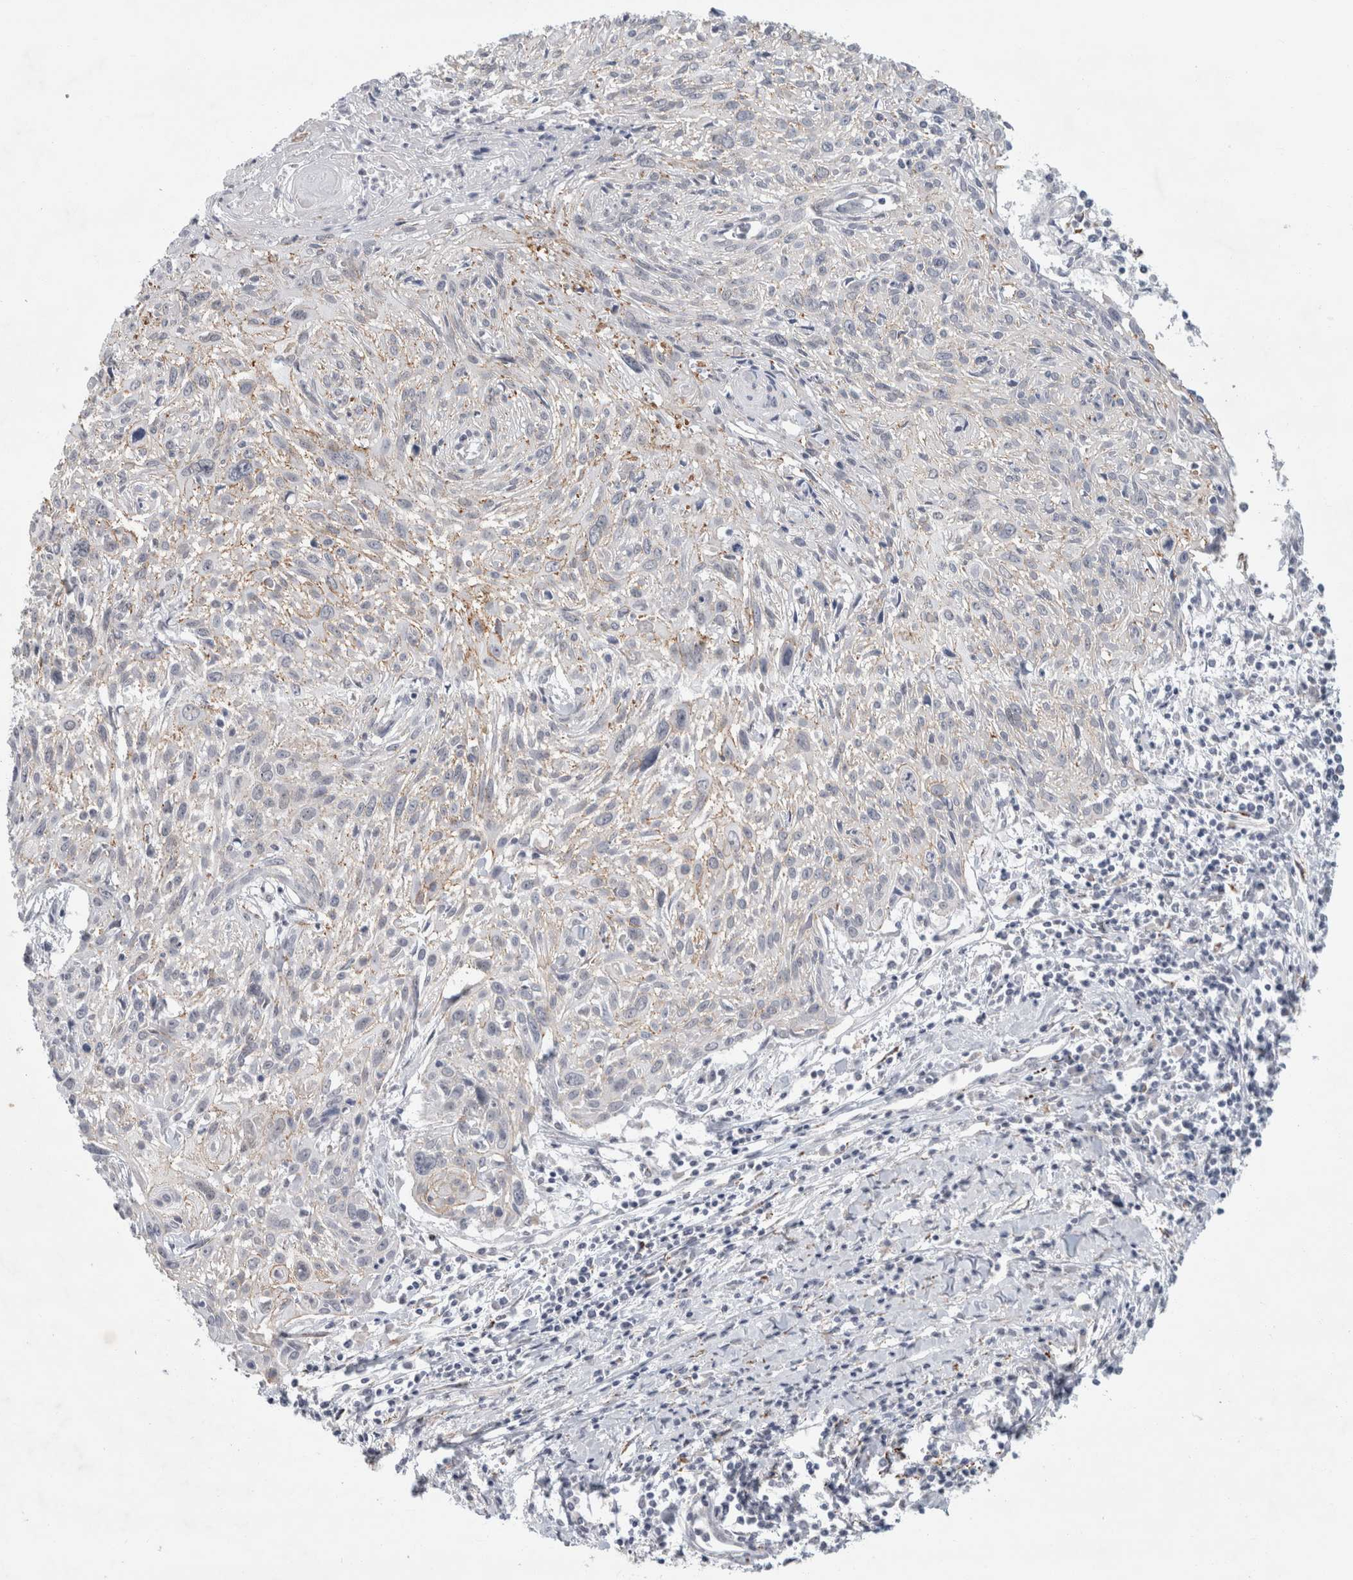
{"staining": {"intensity": "weak", "quantity": "<25%", "location": "cytoplasmic/membranous"}, "tissue": "cervical cancer", "cell_type": "Tumor cells", "image_type": "cancer", "snomed": [{"axis": "morphology", "description": "Squamous cell carcinoma, NOS"}, {"axis": "topography", "description": "Cervix"}], "caption": "Immunohistochemical staining of human cervical squamous cell carcinoma demonstrates no significant expression in tumor cells.", "gene": "NIPA1", "patient": {"sex": "female", "age": 51}}